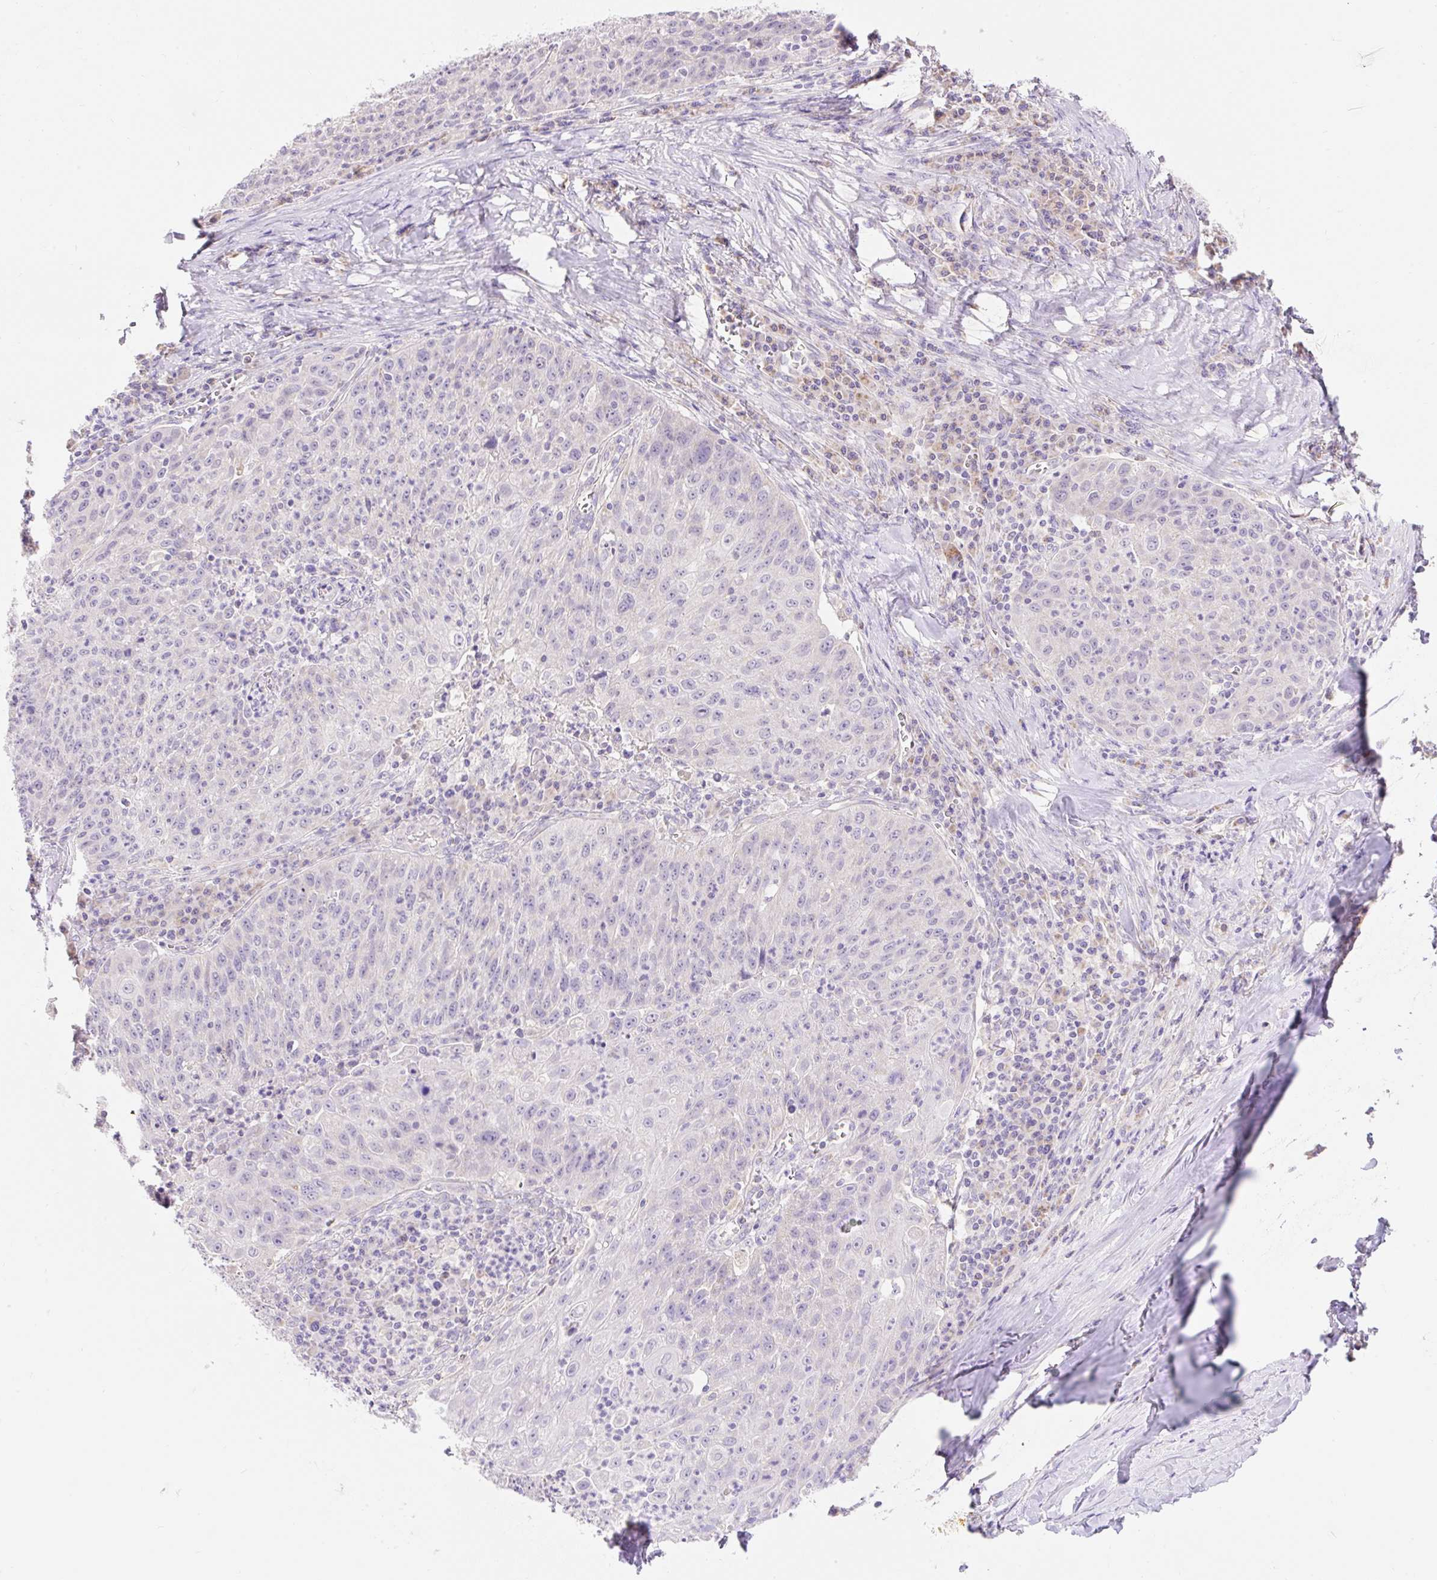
{"staining": {"intensity": "negative", "quantity": "none", "location": "none"}, "tissue": "lung cancer", "cell_type": "Tumor cells", "image_type": "cancer", "snomed": [{"axis": "morphology", "description": "Squamous cell carcinoma, NOS"}, {"axis": "morphology", "description": "Squamous cell carcinoma, metastatic, NOS"}, {"axis": "topography", "description": "Bronchus"}, {"axis": "topography", "description": "Lung"}], "caption": "High magnification brightfield microscopy of lung cancer (metastatic squamous cell carcinoma) stained with DAB (3,3'-diaminobenzidine) (brown) and counterstained with hematoxylin (blue): tumor cells show no significant expression.", "gene": "PMAIP1", "patient": {"sex": "male", "age": 62}}